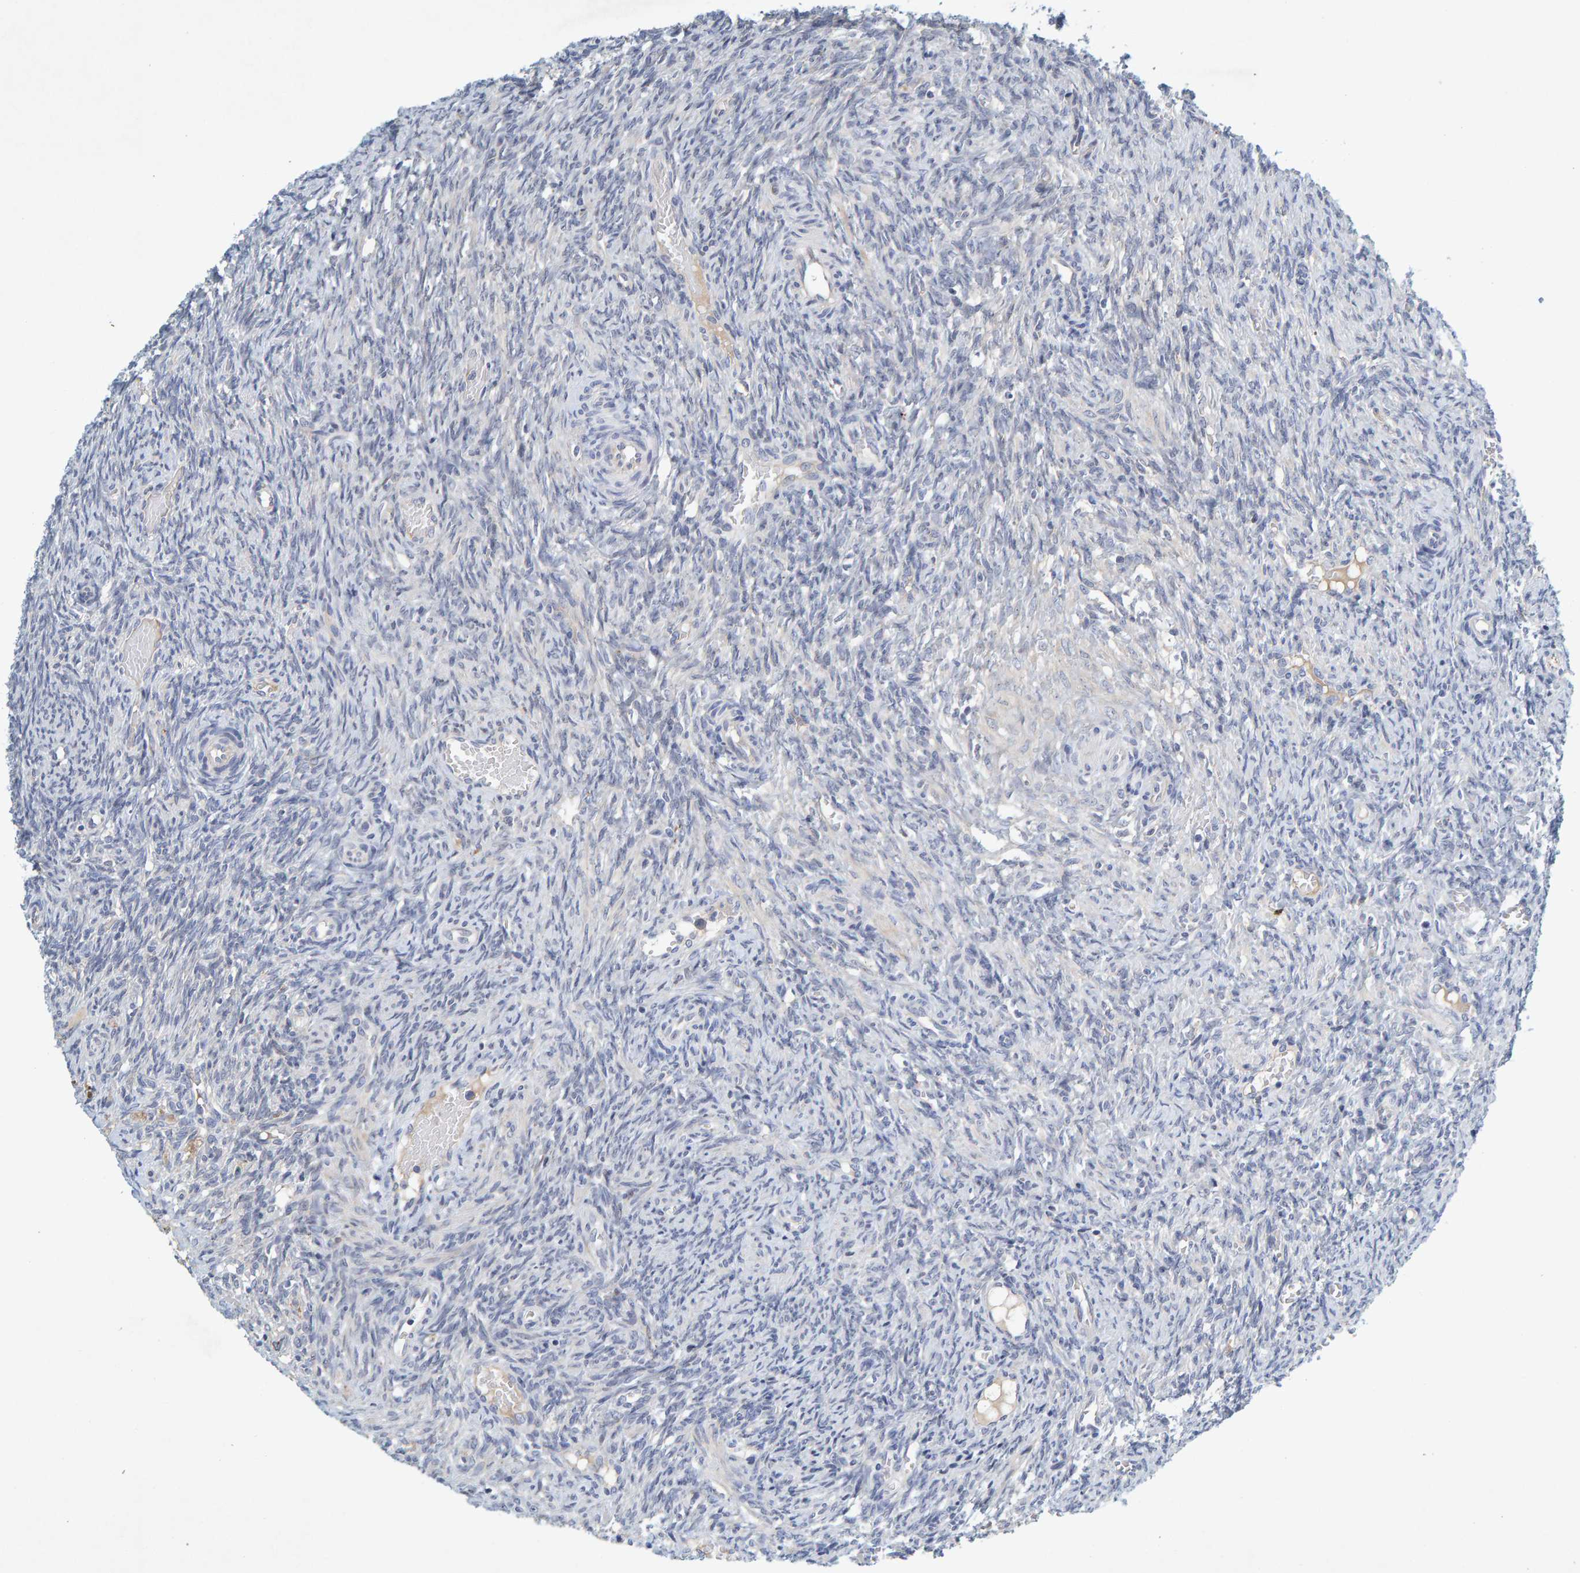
{"staining": {"intensity": "negative", "quantity": "none", "location": "none"}, "tissue": "ovary", "cell_type": "Ovarian stroma cells", "image_type": "normal", "snomed": [{"axis": "morphology", "description": "Normal tissue, NOS"}, {"axis": "topography", "description": "Ovary"}], "caption": "High power microscopy histopathology image of an IHC micrograph of unremarkable ovary, revealing no significant staining in ovarian stroma cells. (DAB (3,3'-diaminobenzidine) immunohistochemistry, high magnification).", "gene": "ZNF77", "patient": {"sex": "female", "age": 41}}